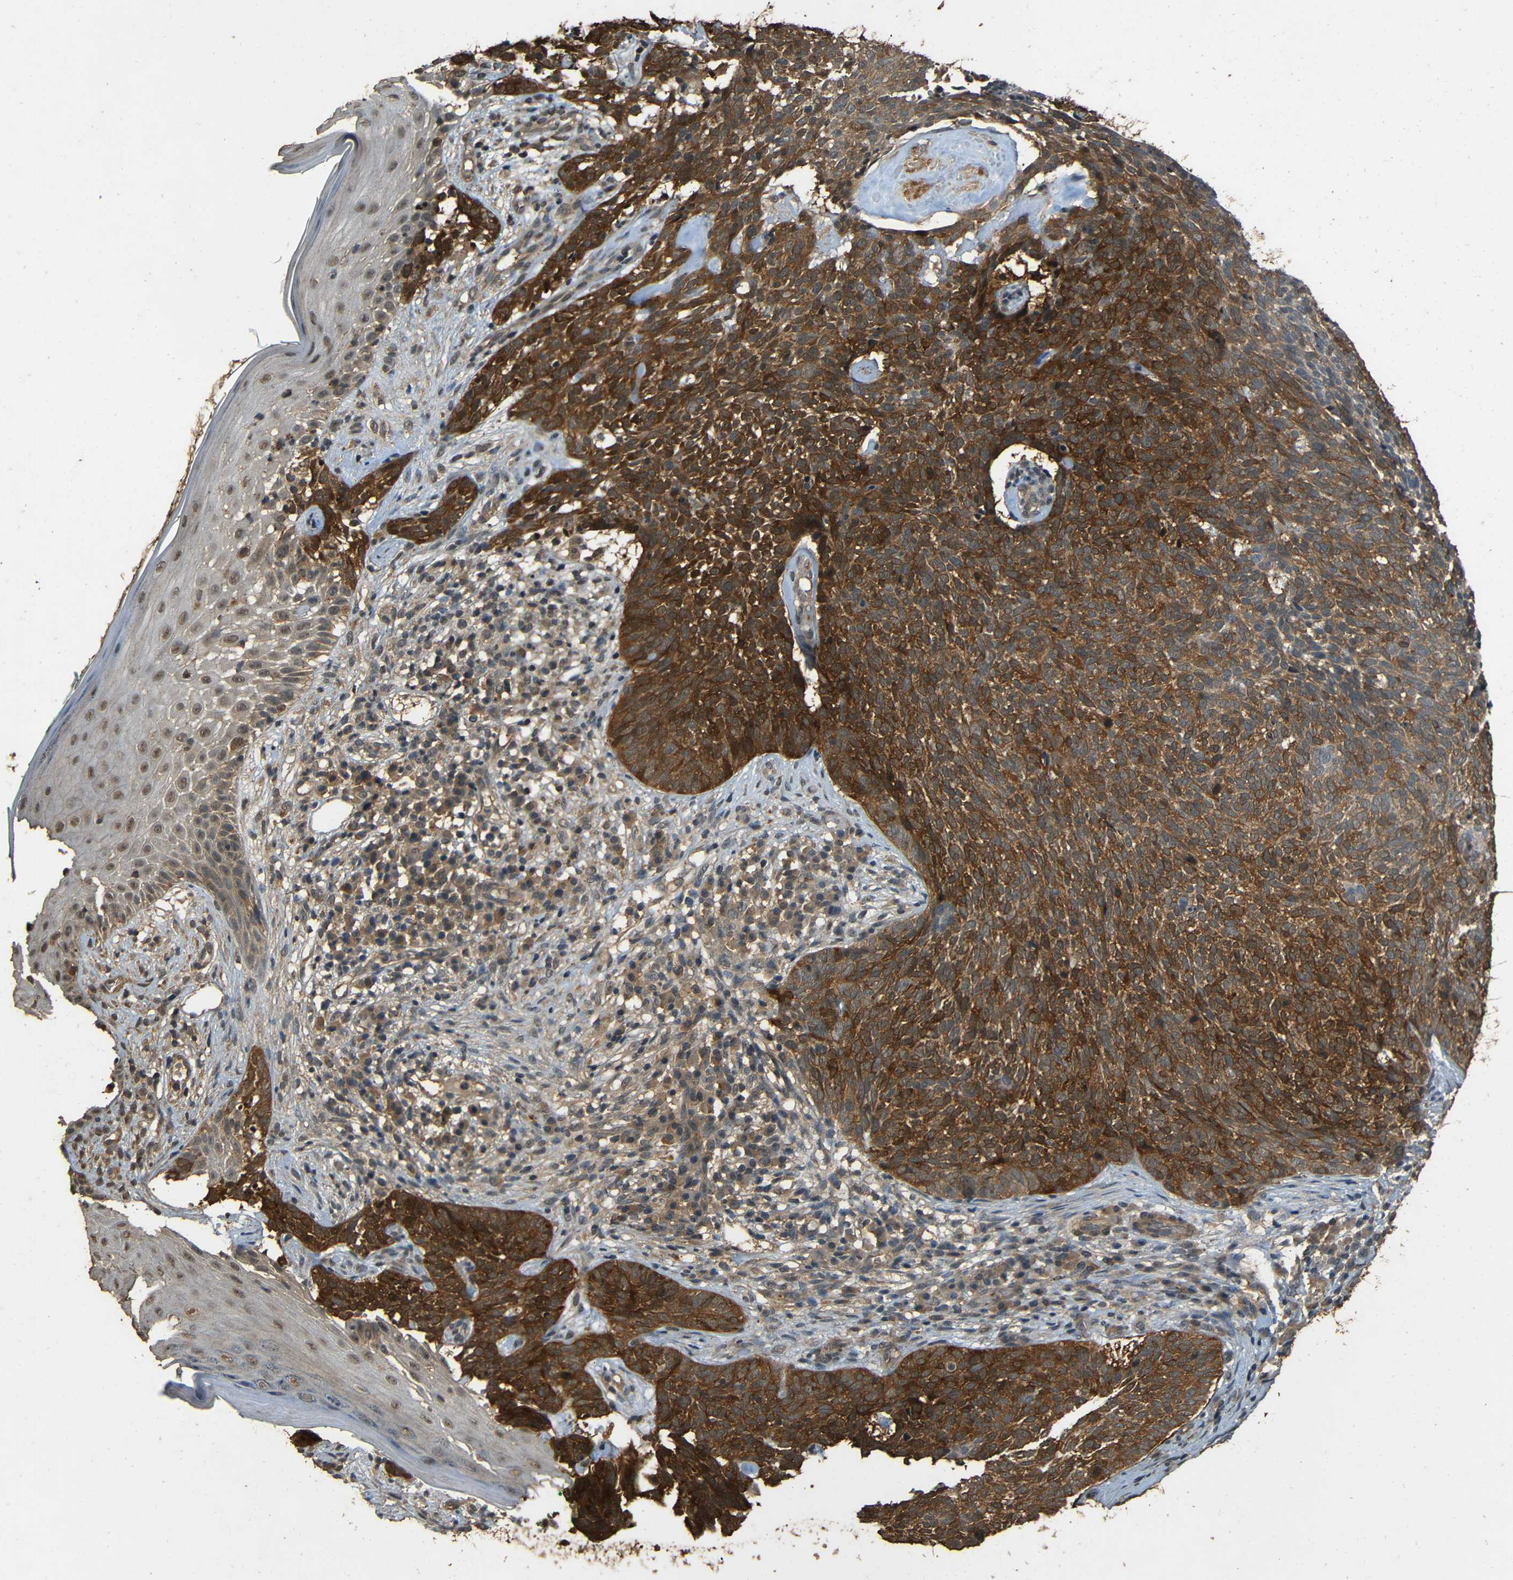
{"staining": {"intensity": "strong", "quantity": ">75%", "location": "cytoplasmic/membranous"}, "tissue": "skin cancer", "cell_type": "Tumor cells", "image_type": "cancer", "snomed": [{"axis": "morphology", "description": "Basal cell carcinoma"}, {"axis": "topography", "description": "Skin"}], "caption": "Protein staining of basal cell carcinoma (skin) tissue reveals strong cytoplasmic/membranous positivity in about >75% of tumor cells.", "gene": "PDE5A", "patient": {"sex": "female", "age": 84}}